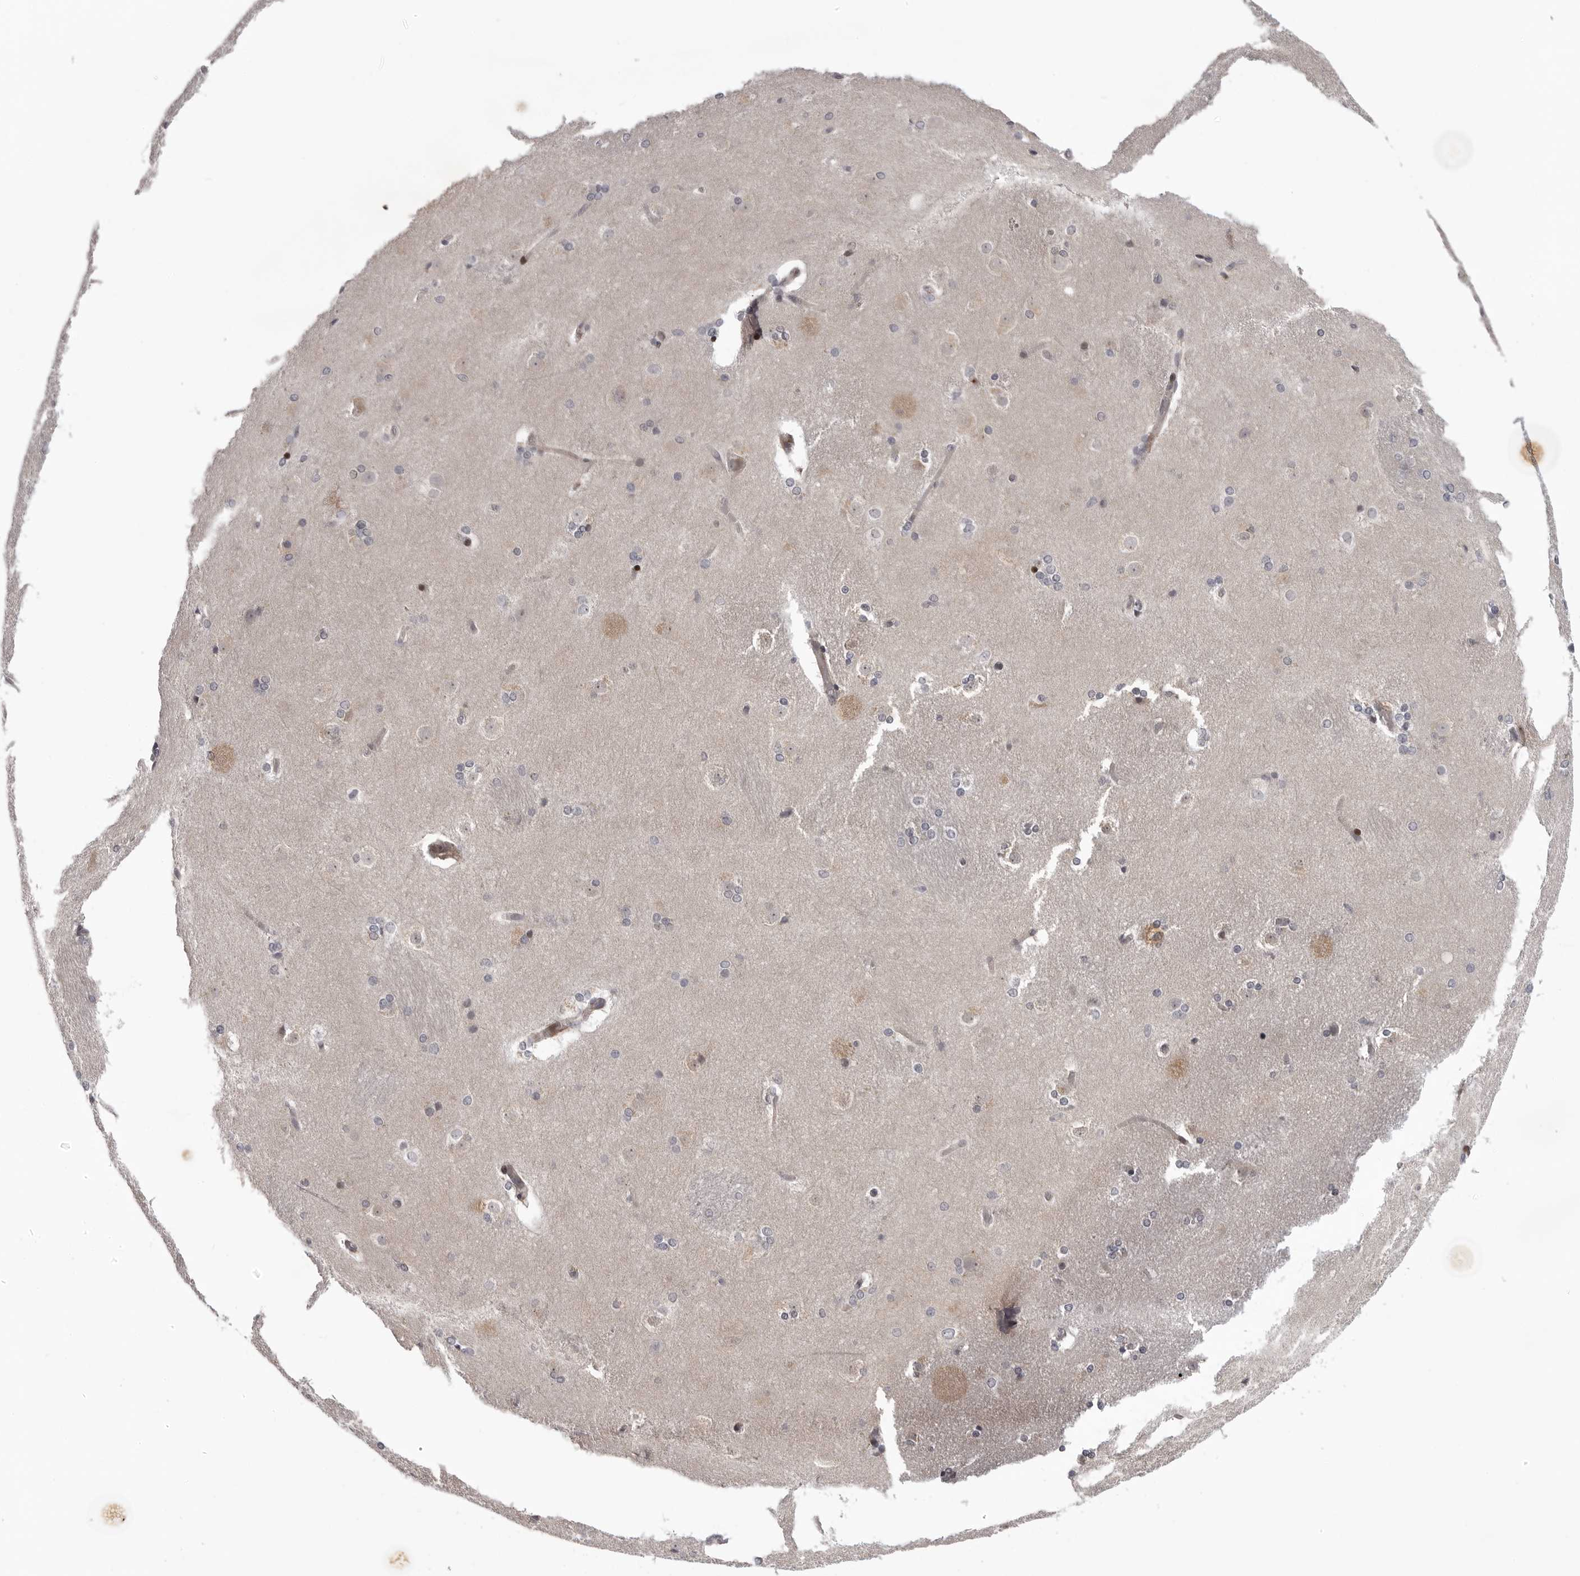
{"staining": {"intensity": "weak", "quantity": "<25%", "location": "cytoplasmic/membranous"}, "tissue": "caudate", "cell_type": "Glial cells", "image_type": "normal", "snomed": [{"axis": "morphology", "description": "Normal tissue, NOS"}, {"axis": "topography", "description": "Lateral ventricle wall"}], "caption": "DAB immunohistochemical staining of normal caudate reveals no significant positivity in glial cells.", "gene": "ABL1", "patient": {"sex": "female", "age": 19}}